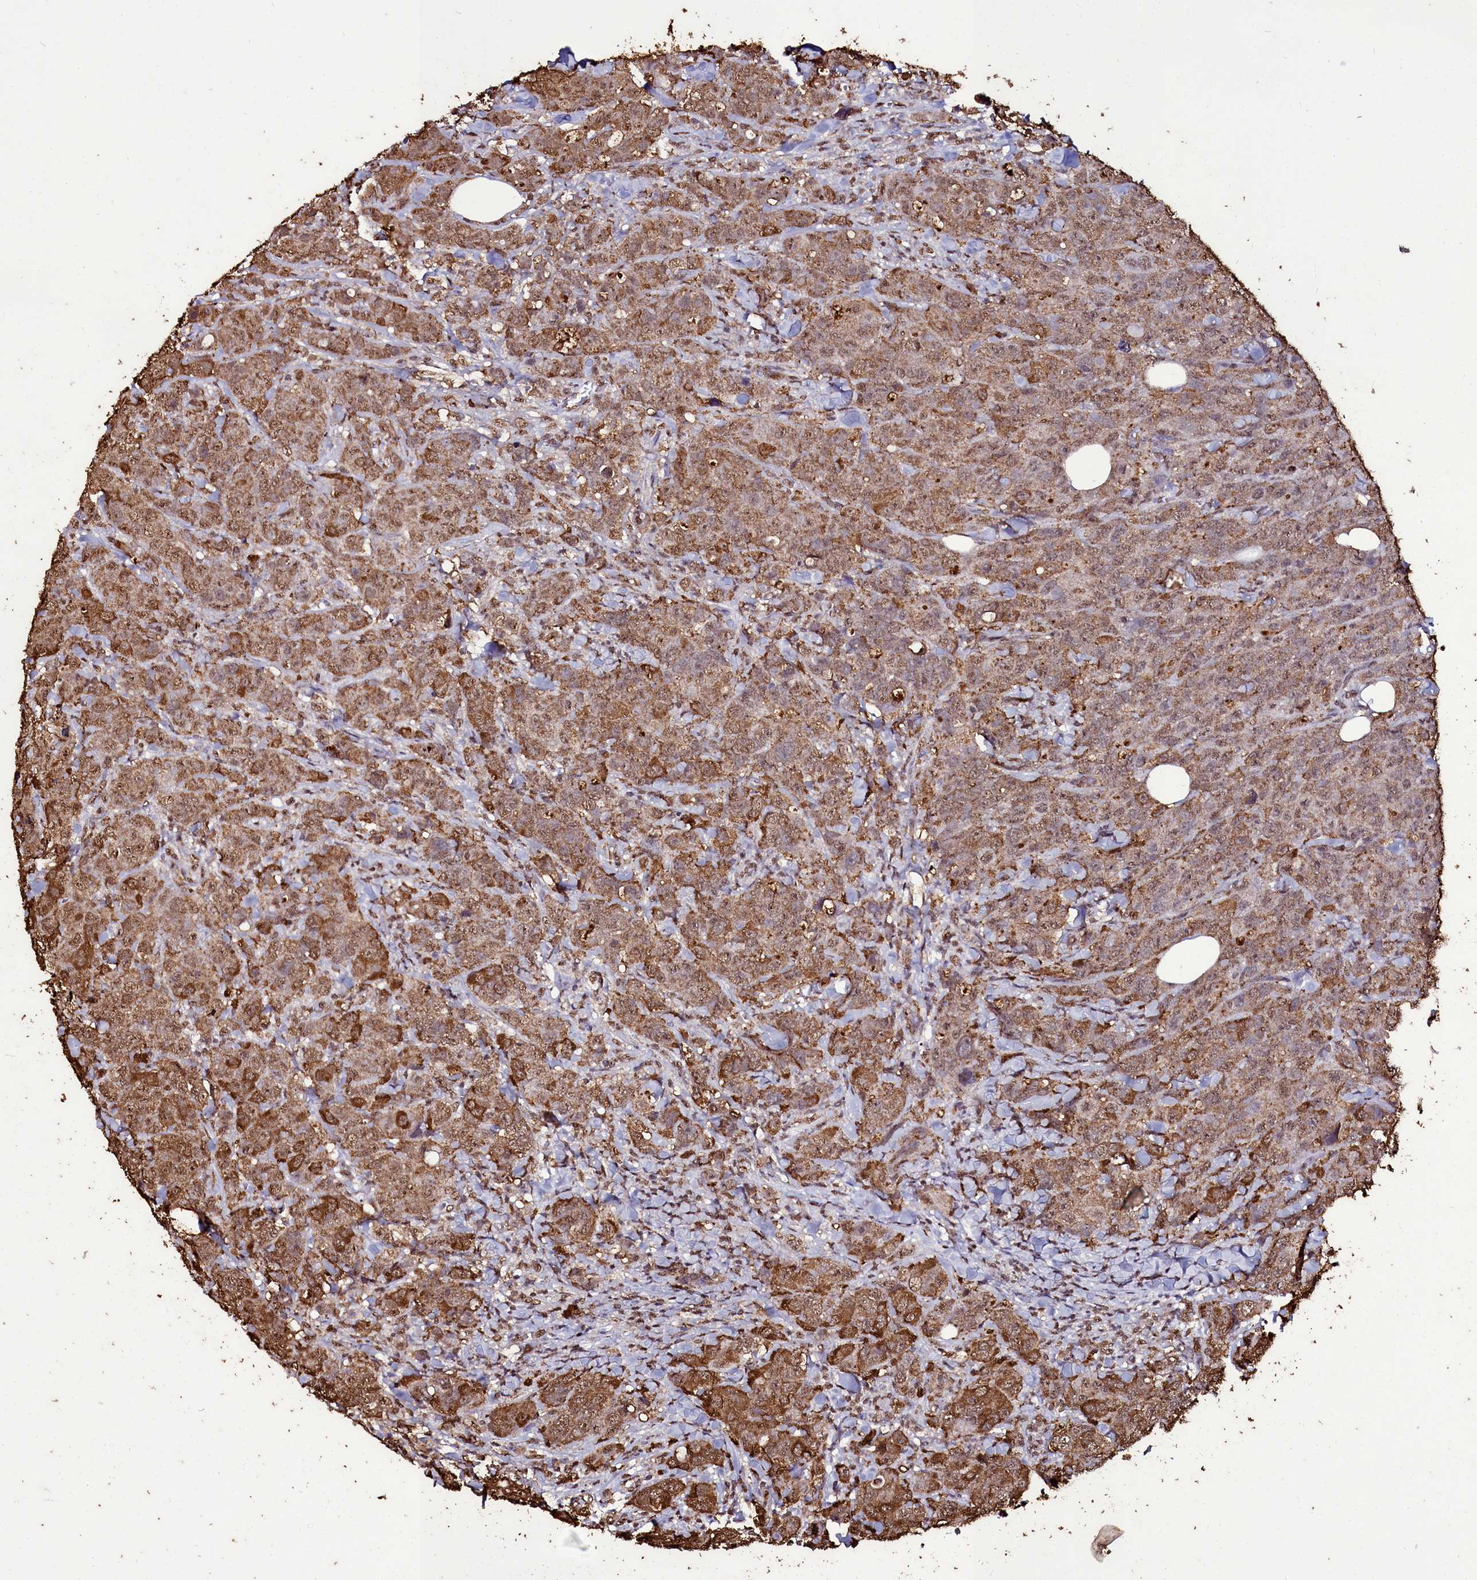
{"staining": {"intensity": "strong", "quantity": "25%-75%", "location": "cytoplasmic/membranous,nuclear"}, "tissue": "breast cancer", "cell_type": "Tumor cells", "image_type": "cancer", "snomed": [{"axis": "morphology", "description": "Duct carcinoma"}, {"axis": "topography", "description": "Breast"}], "caption": "Tumor cells demonstrate high levels of strong cytoplasmic/membranous and nuclear expression in about 25%-75% of cells in human breast cancer.", "gene": "TRIP6", "patient": {"sex": "female", "age": 43}}